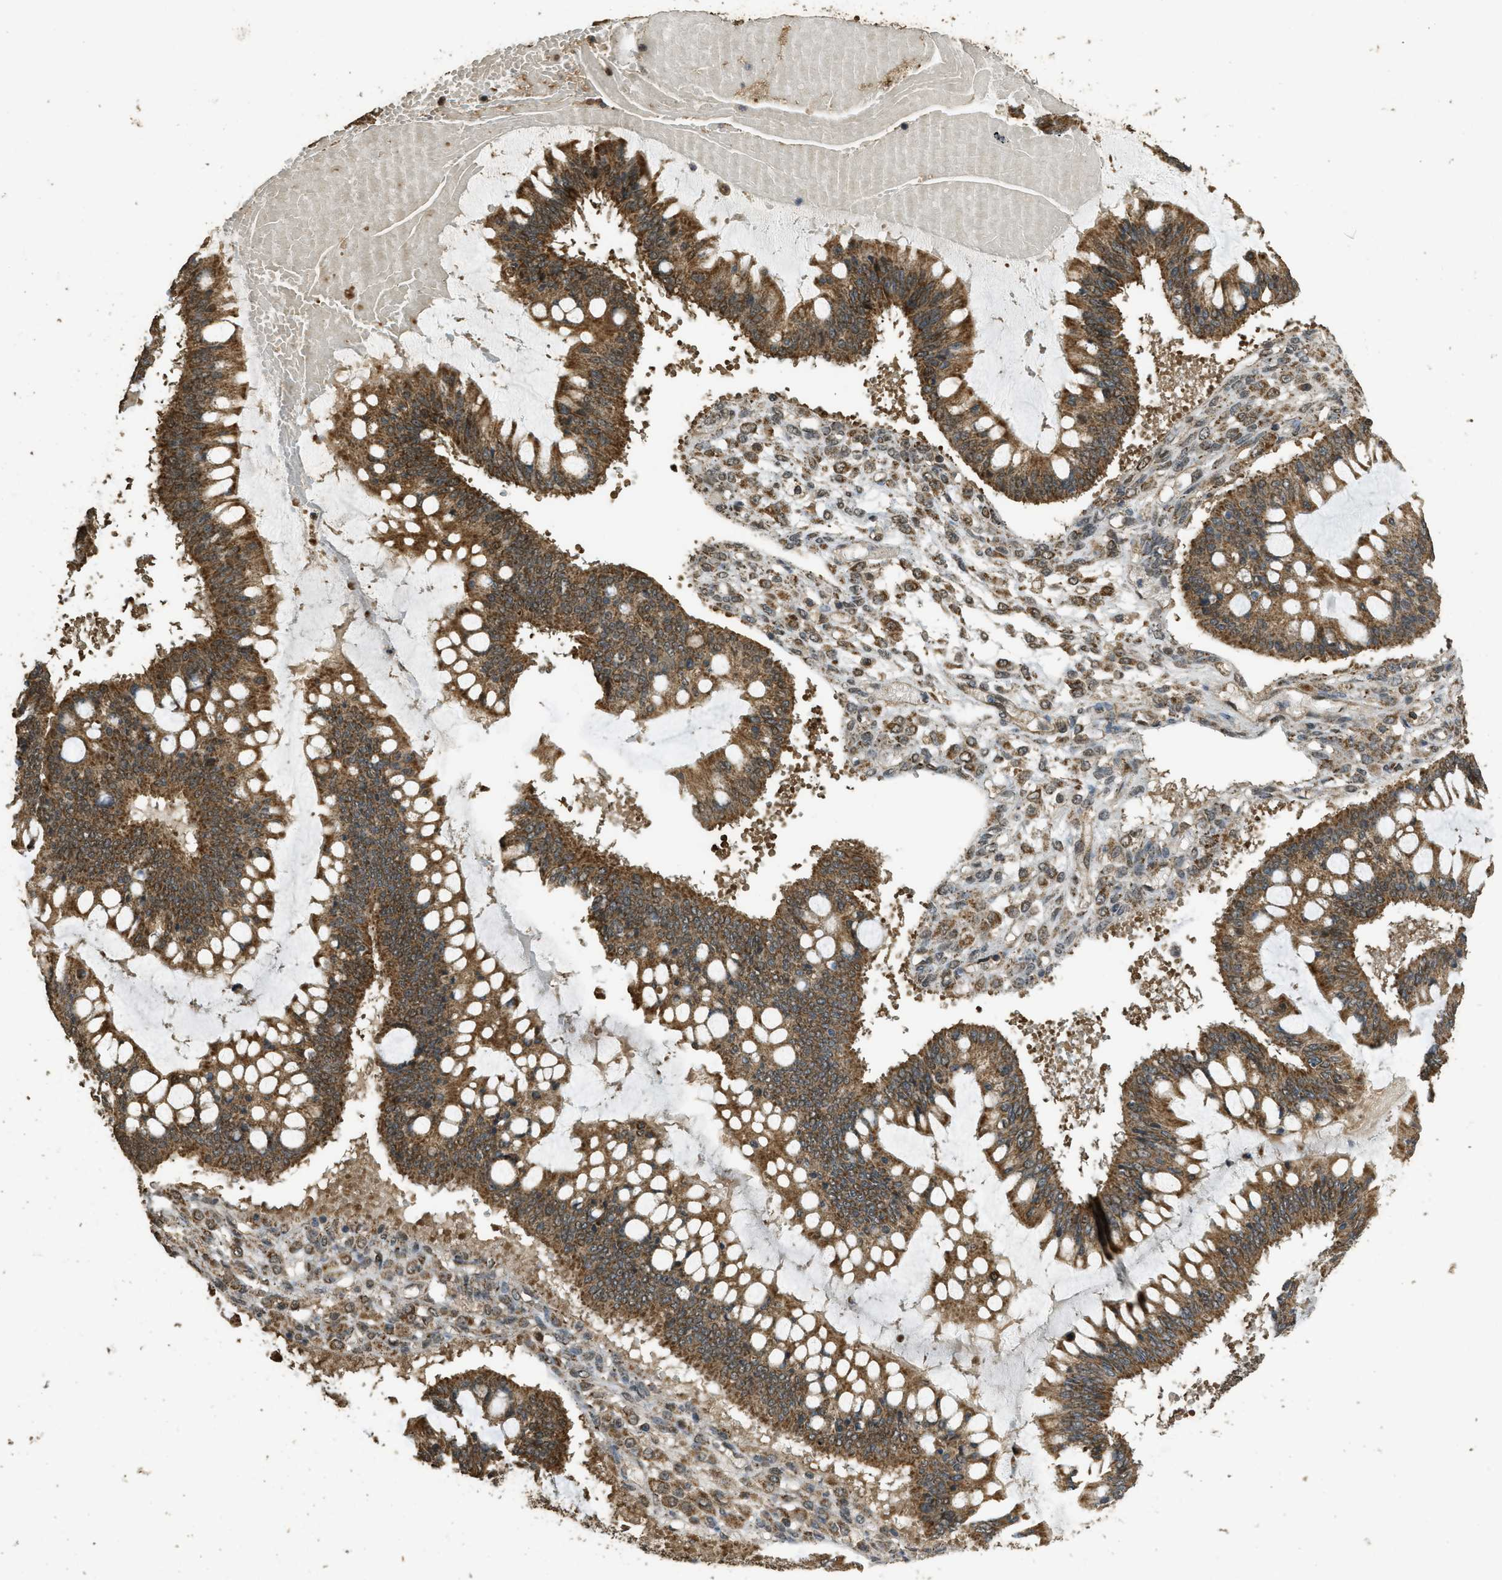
{"staining": {"intensity": "moderate", "quantity": ">75%", "location": "cytoplasmic/membranous"}, "tissue": "ovarian cancer", "cell_type": "Tumor cells", "image_type": "cancer", "snomed": [{"axis": "morphology", "description": "Cystadenocarcinoma, mucinous, NOS"}, {"axis": "topography", "description": "Ovary"}], "caption": "Human ovarian mucinous cystadenocarcinoma stained with a protein marker reveals moderate staining in tumor cells.", "gene": "CTPS1", "patient": {"sex": "female", "age": 73}}